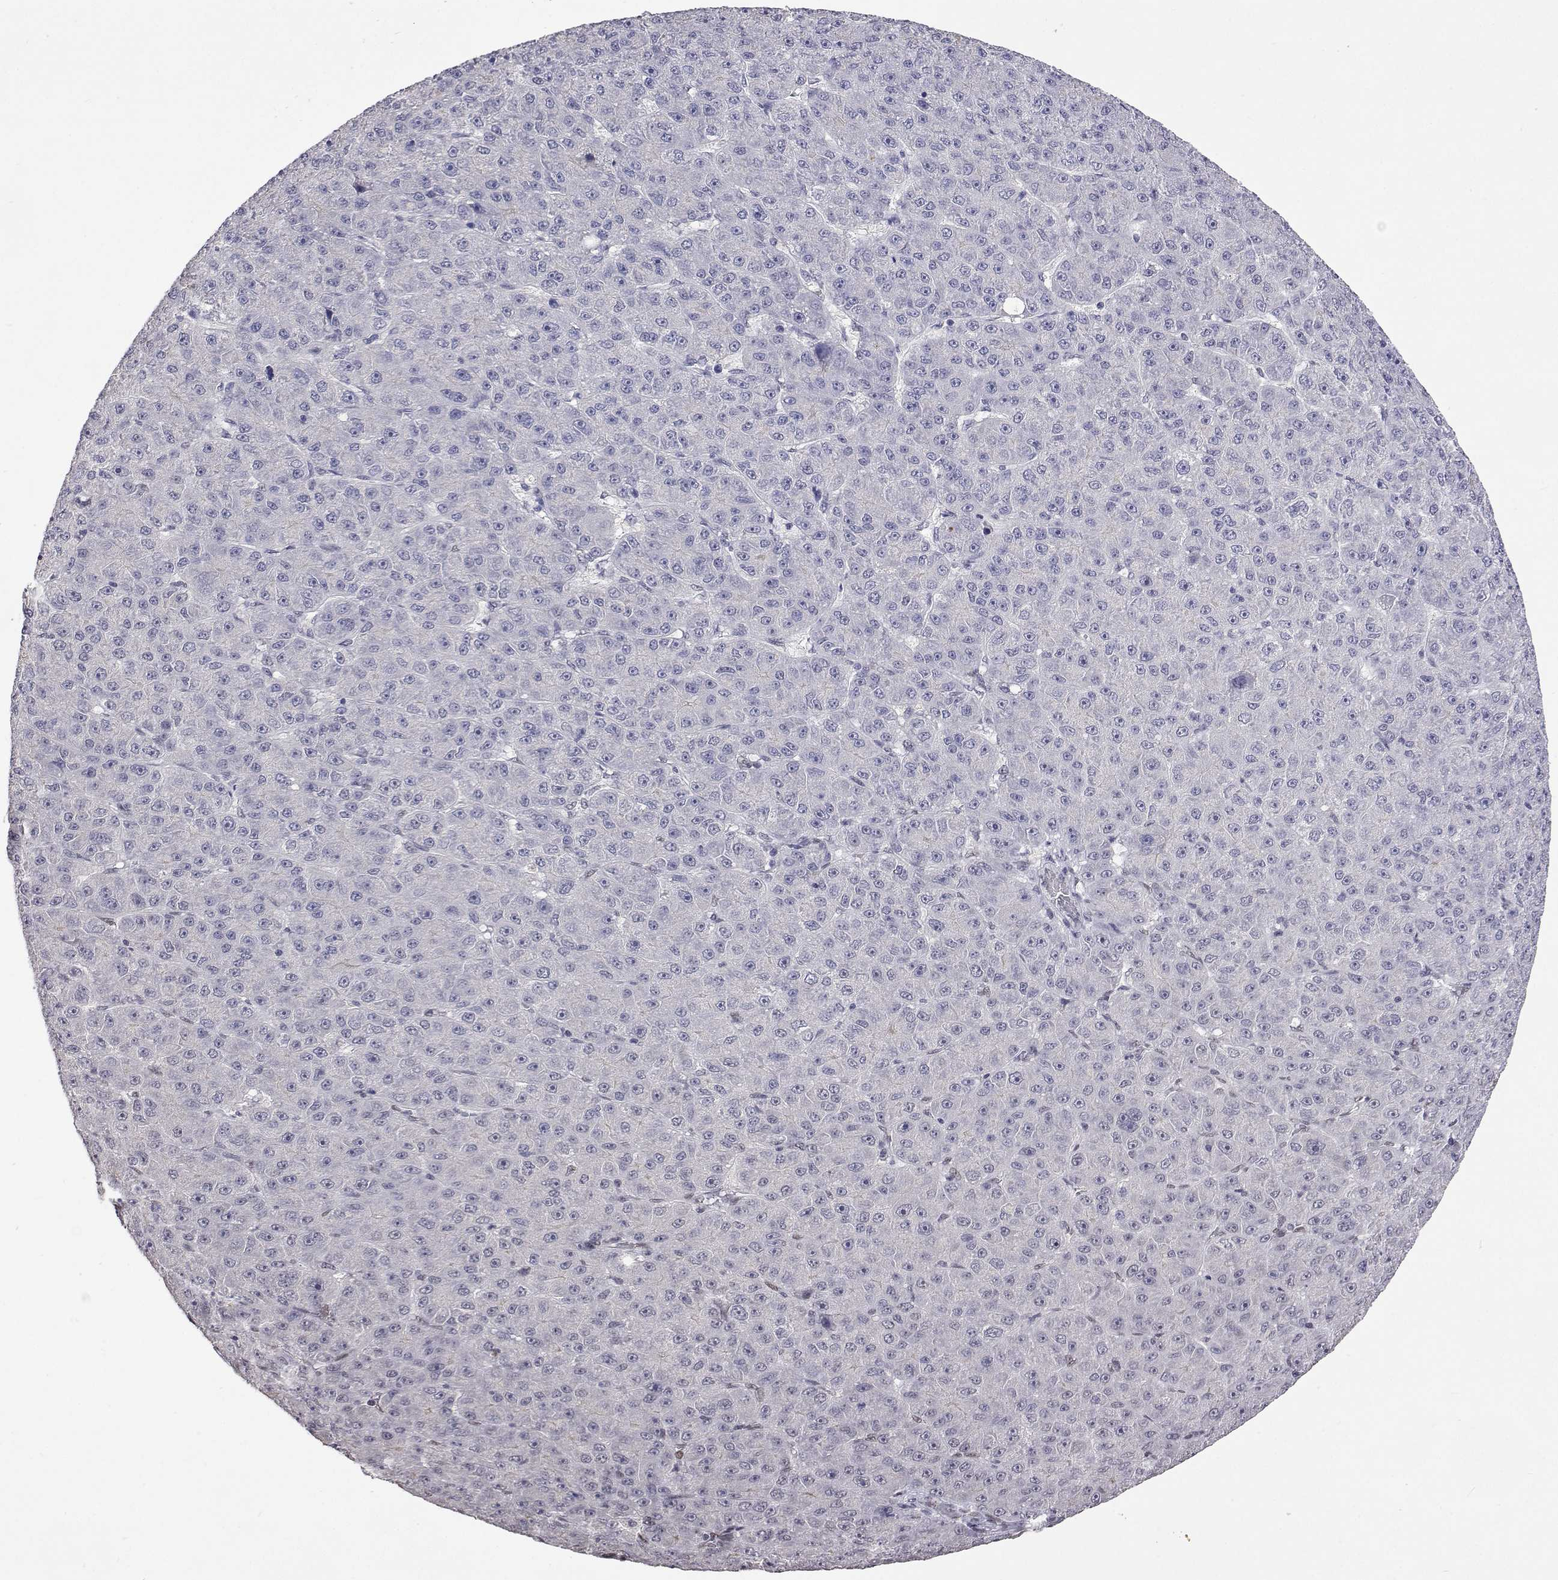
{"staining": {"intensity": "negative", "quantity": "none", "location": "none"}, "tissue": "liver cancer", "cell_type": "Tumor cells", "image_type": "cancer", "snomed": [{"axis": "morphology", "description": "Carcinoma, Hepatocellular, NOS"}, {"axis": "topography", "description": "Liver"}], "caption": "Immunohistochemistry (IHC) of hepatocellular carcinoma (liver) reveals no staining in tumor cells. (DAB (3,3'-diaminobenzidine) IHC visualized using brightfield microscopy, high magnification).", "gene": "HNRNPA0", "patient": {"sex": "male", "age": 67}}